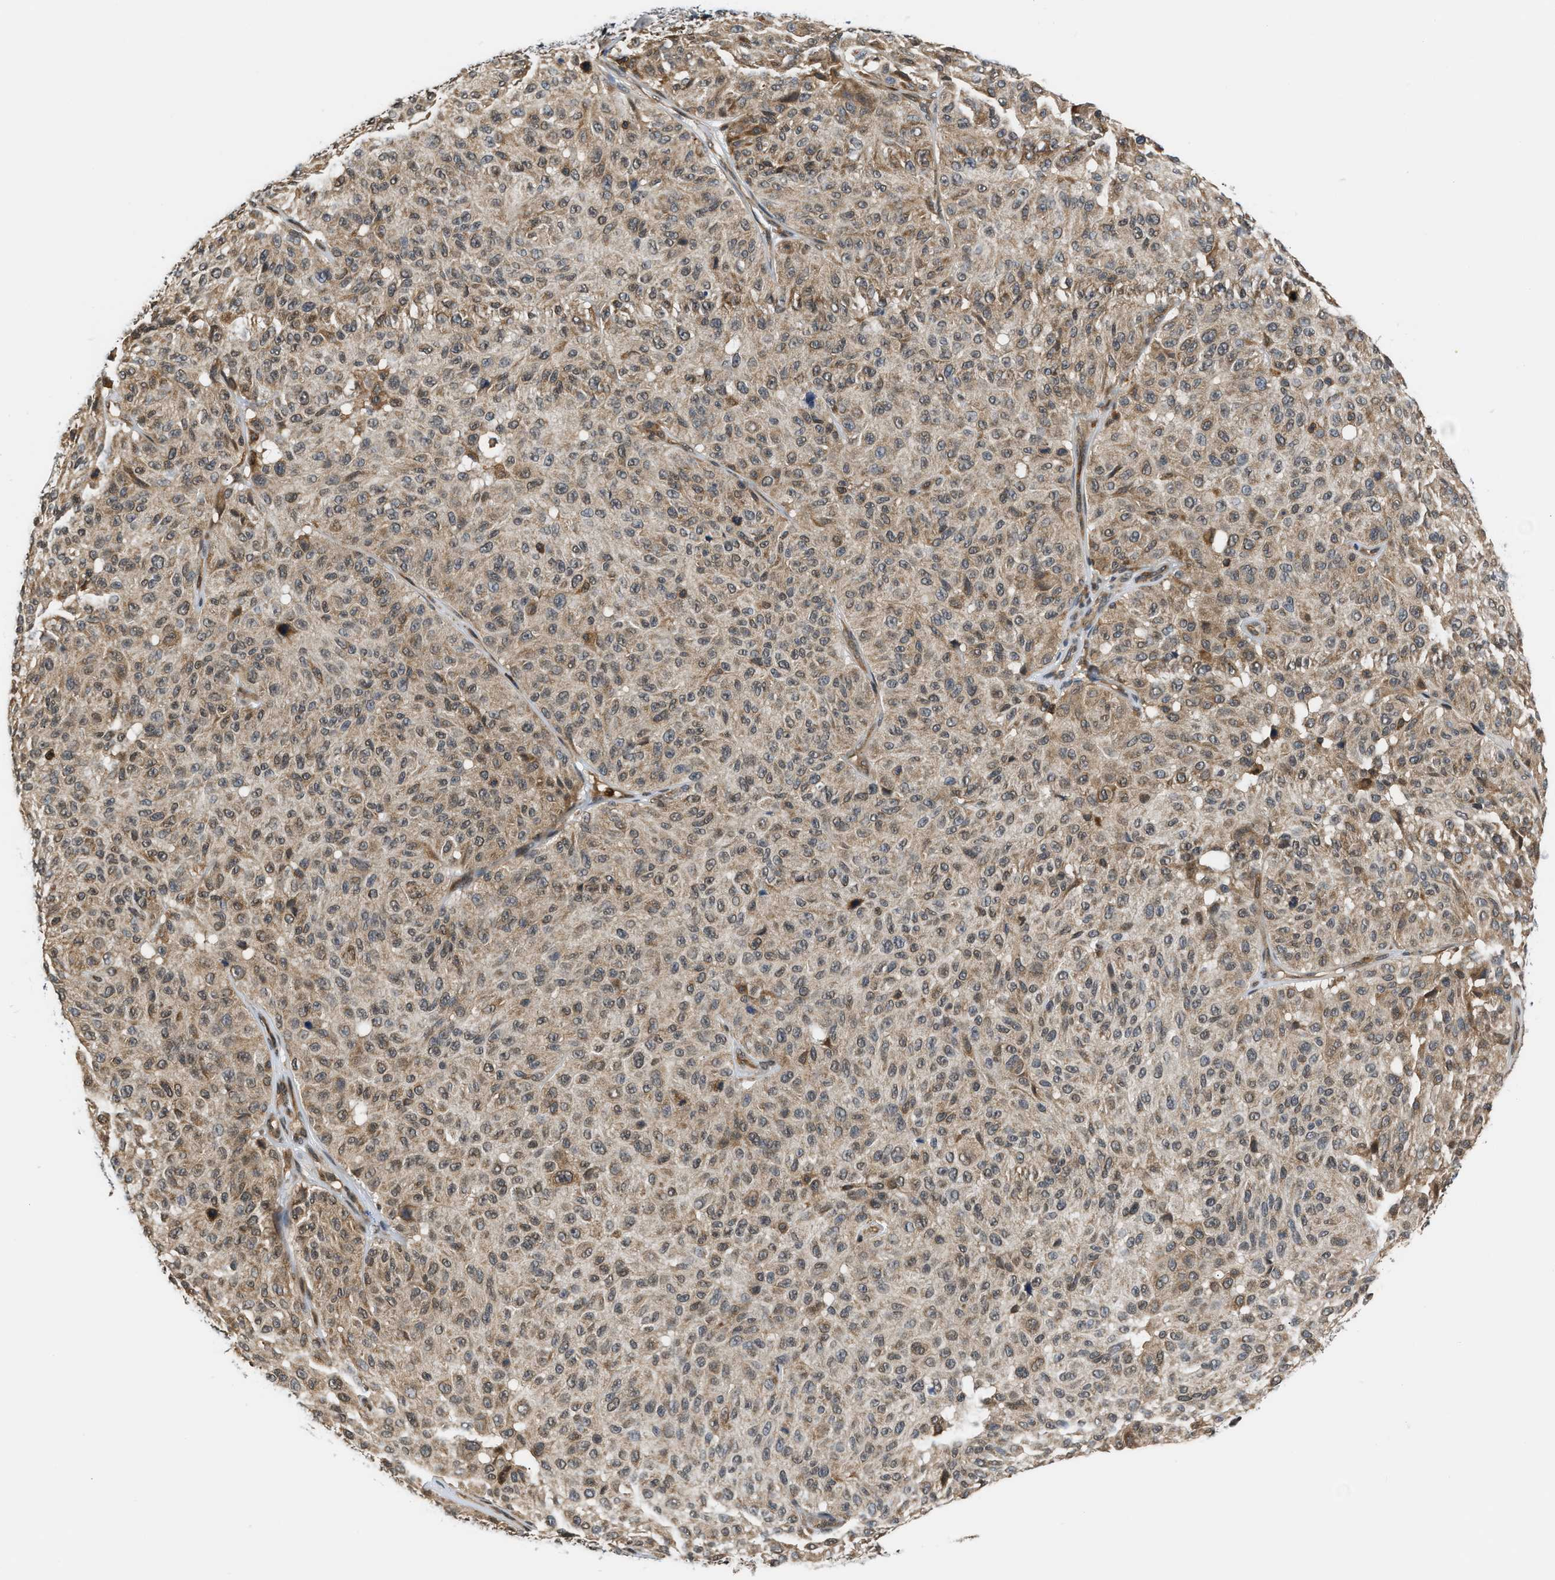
{"staining": {"intensity": "moderate", "quantity": ">75%", "location": "cytoplasmic/membranous"}, "tissue": "melanoma", "cell_type": "Tumor cells", "image_type": "cancer", "snomed": [{"axis": "morphology", "description": "Malignant melanoma, NOS"}, {"axis": "topography", "description": "Skin"}], "caption": "There is medium levels of moderate cytoplasmic/membranous staining in tumor cells of malignant melanoma, as demonstrated by immunohistochemical staining (brown color).", "gene": "STK10", "patient": {"sex": "female", "age": 46}}